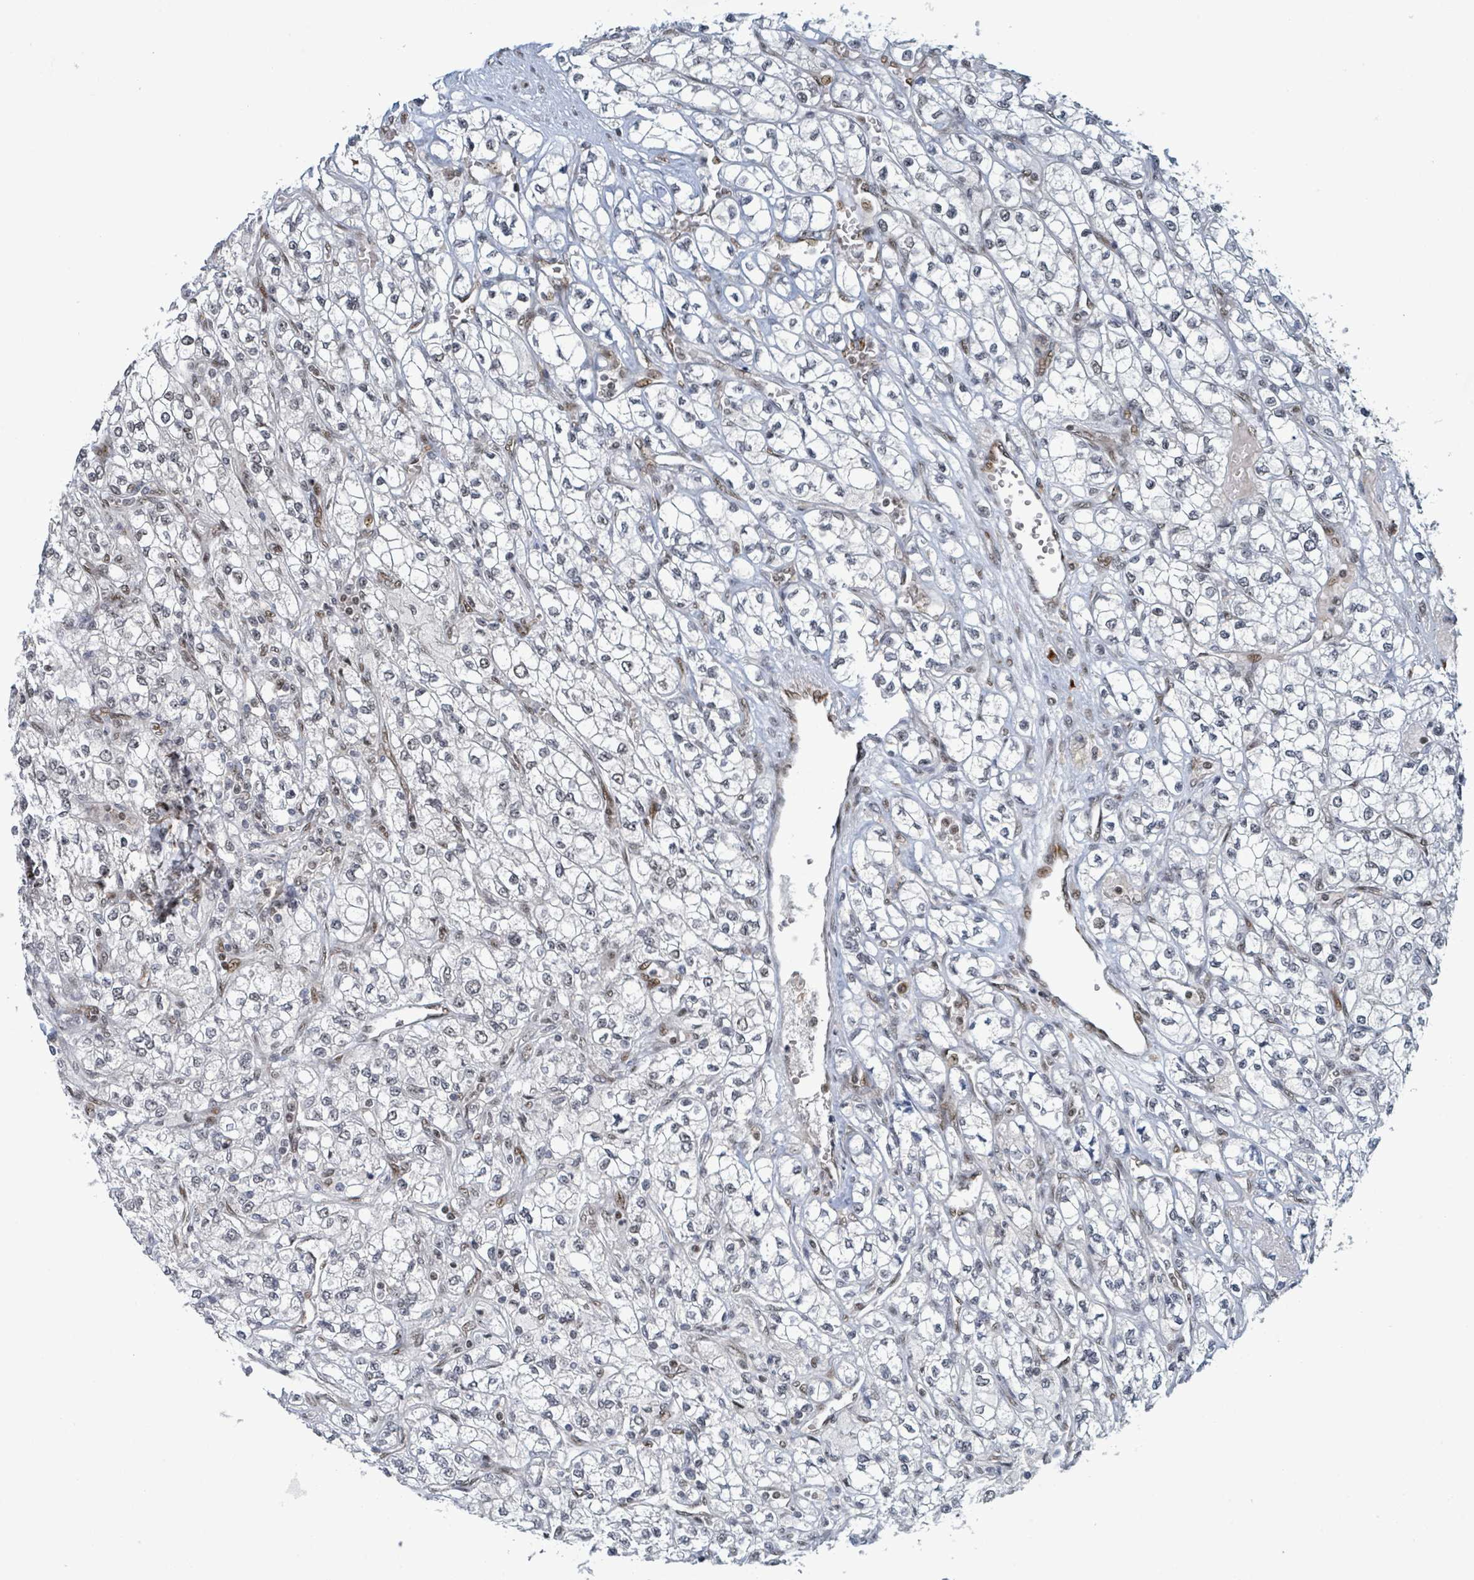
{"staining": {"intensity": "moderate", "quantity": "25%-75%", "location": "nuclear"}, "tissue": "renal cancer", "cell_type": "Tumor cells", "image_type": "cancer", "snomed": [{"axis": "morphology", "description": "Adenocarcinoma, NOS"}, {"axis": "topography", "description": "Kidney"}], "caption": "Renal adenocarcinoma stained with DAB (3,3'-diaminobenzidine) IHC reveals medium levels of moderate nuclear staining in about 25%-75% of tumor cells.", "gene": "KLF3", "patient": {"sex": "male", "age": 80}}